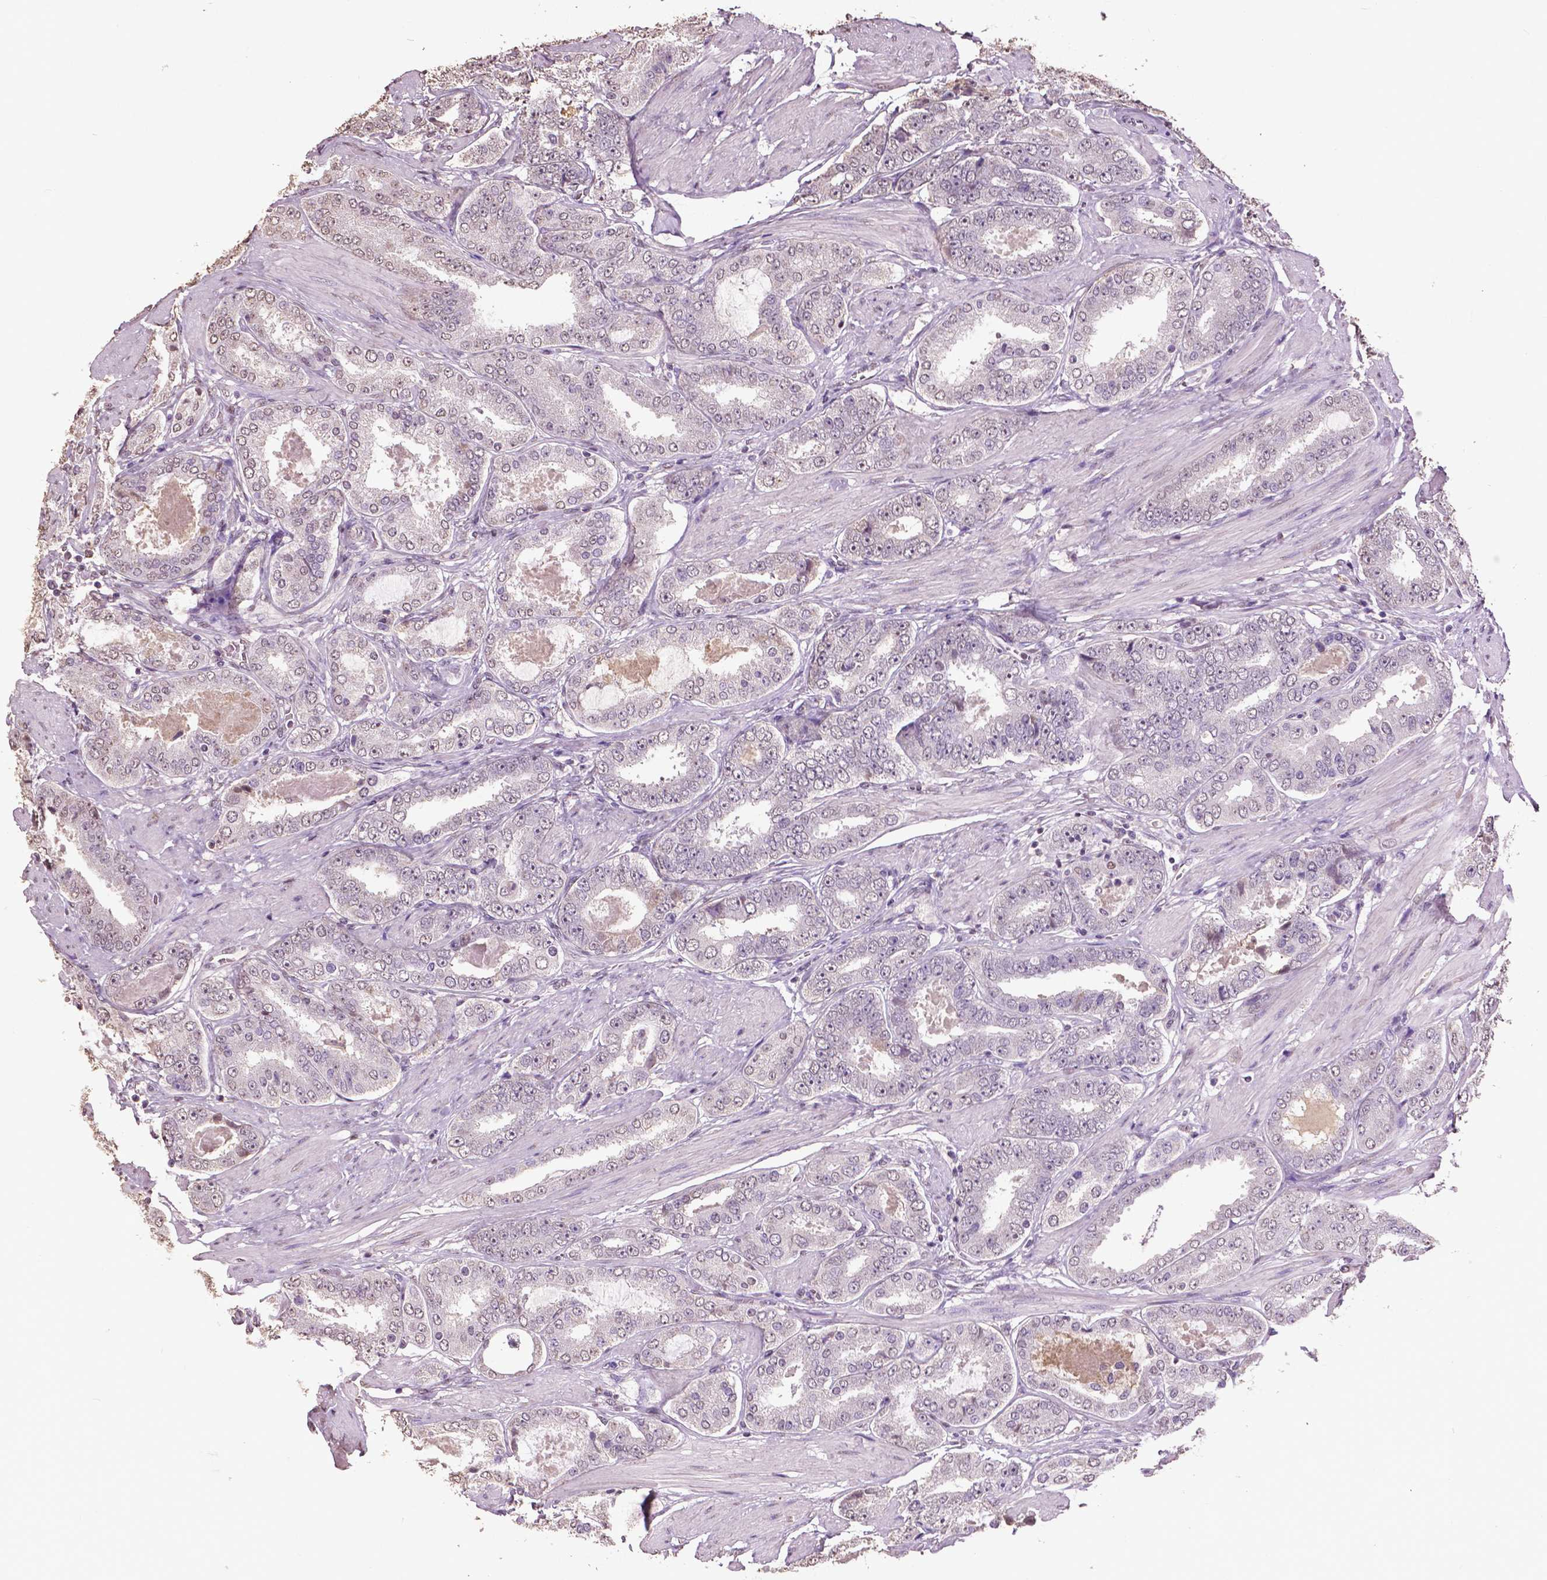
{"staining": {"intensity": "negative", "quantity": "none", "location": "none"}, "tissue": "prostate cancer", "cell_type": "Tumor cells", "image_type": "cancer", "snomed": [{"axis": "morphology", "description": "Adenocarcinoma, High grade"}, {"axis": "topography", "description": "Prostate"}], "caption": "Tumor cells are negative for brown protein staining in prostate cancer.", "gene": "RUNX3", "patient": {"sex": "male", "age": 63}}